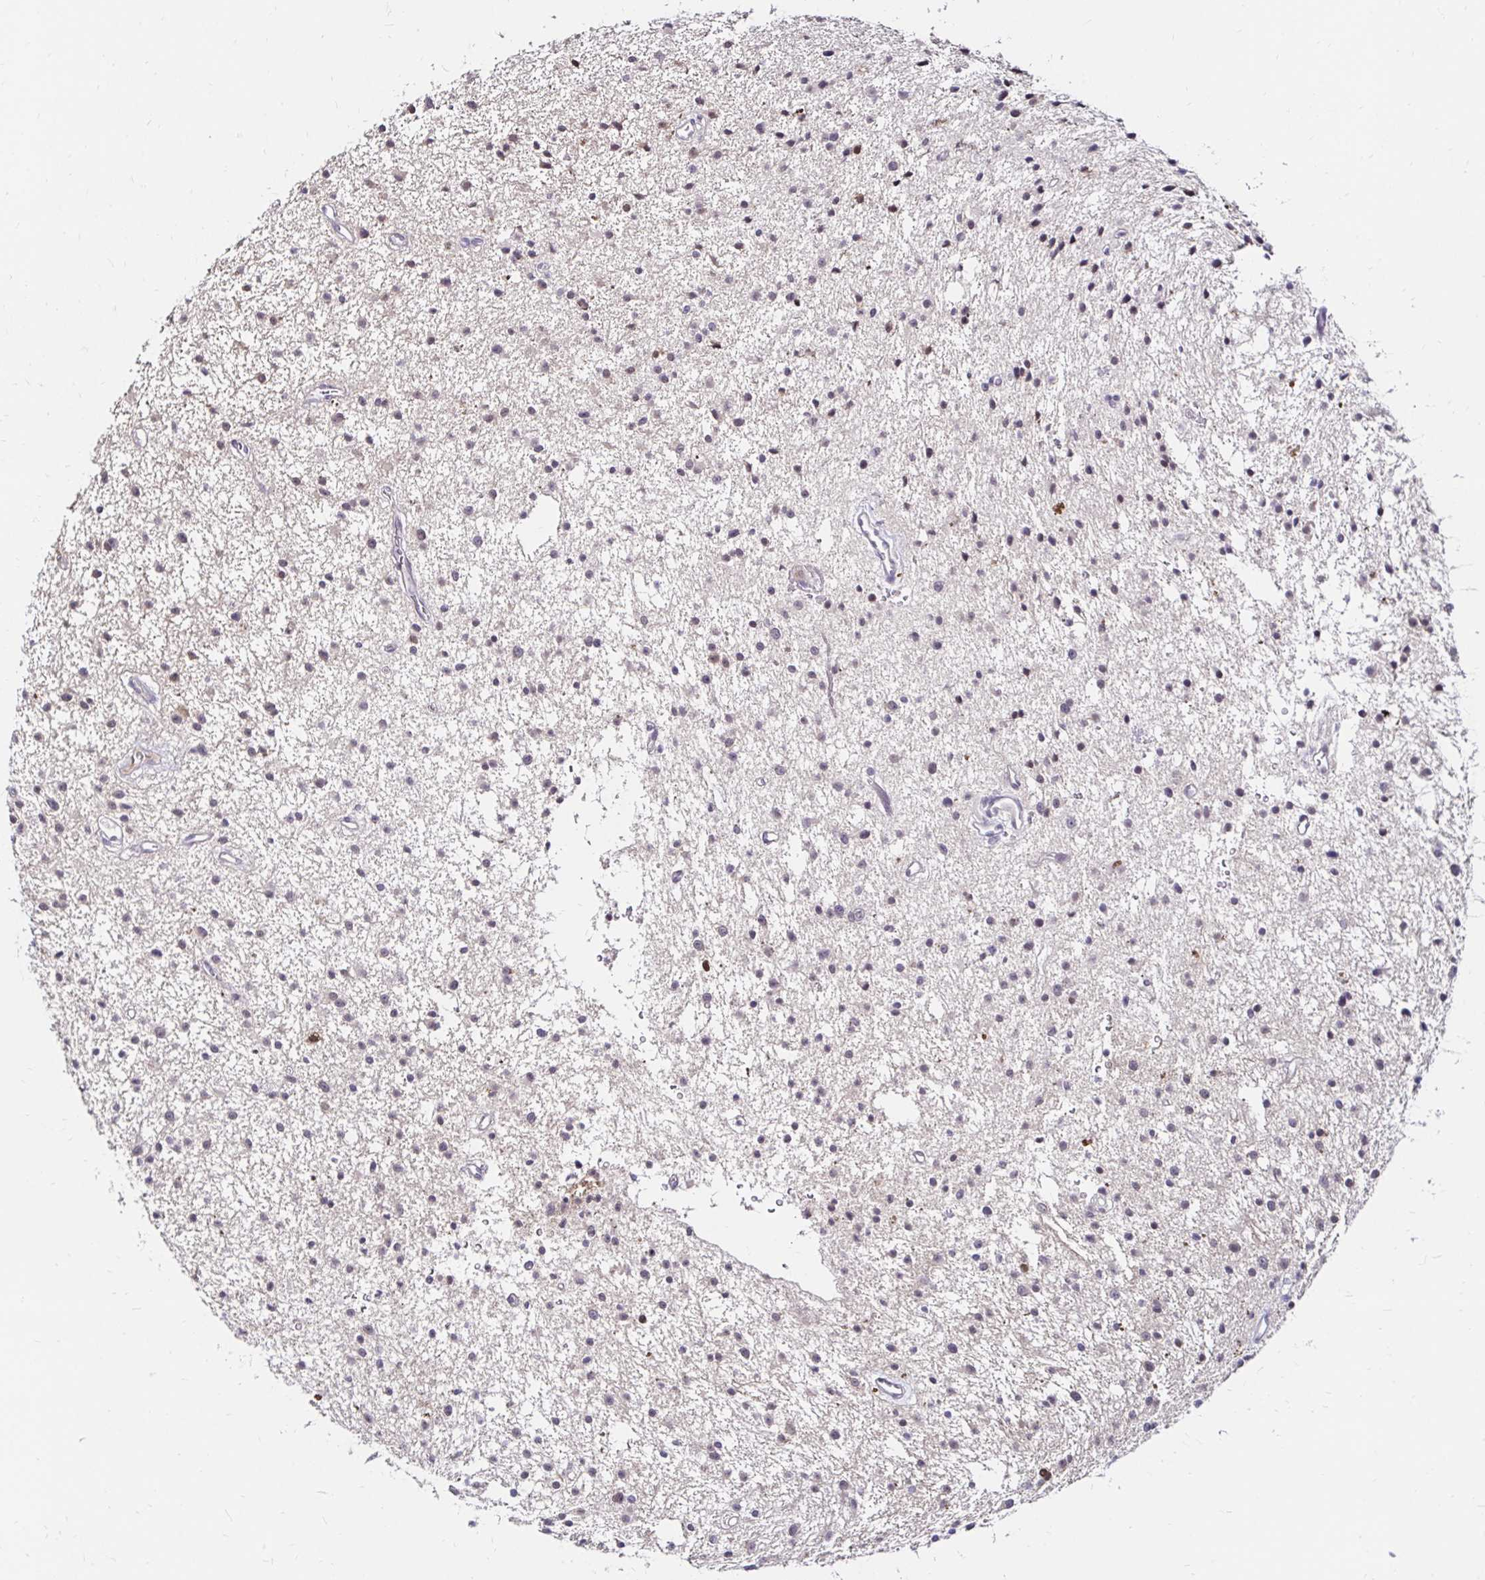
{"staining": {"intensity": "negative", "quantity": "none", "location": "none"}, "tissue": "glioma", "cell_type": "Tumor cells", "image_type": "cancer", "snomed": [{"axis": "morphology", "description": "Glioma, malignant, Low grade"}, {"axis": "topography", "description": "Brain"}], "caption": "DAB (3,3'-diaminobenzidine) immunohistochemical staining of human glioma displays no significant staining in tumor cells.", "gene": "GUCY1A1", "patient": {"sex": "male", "age": 43}}